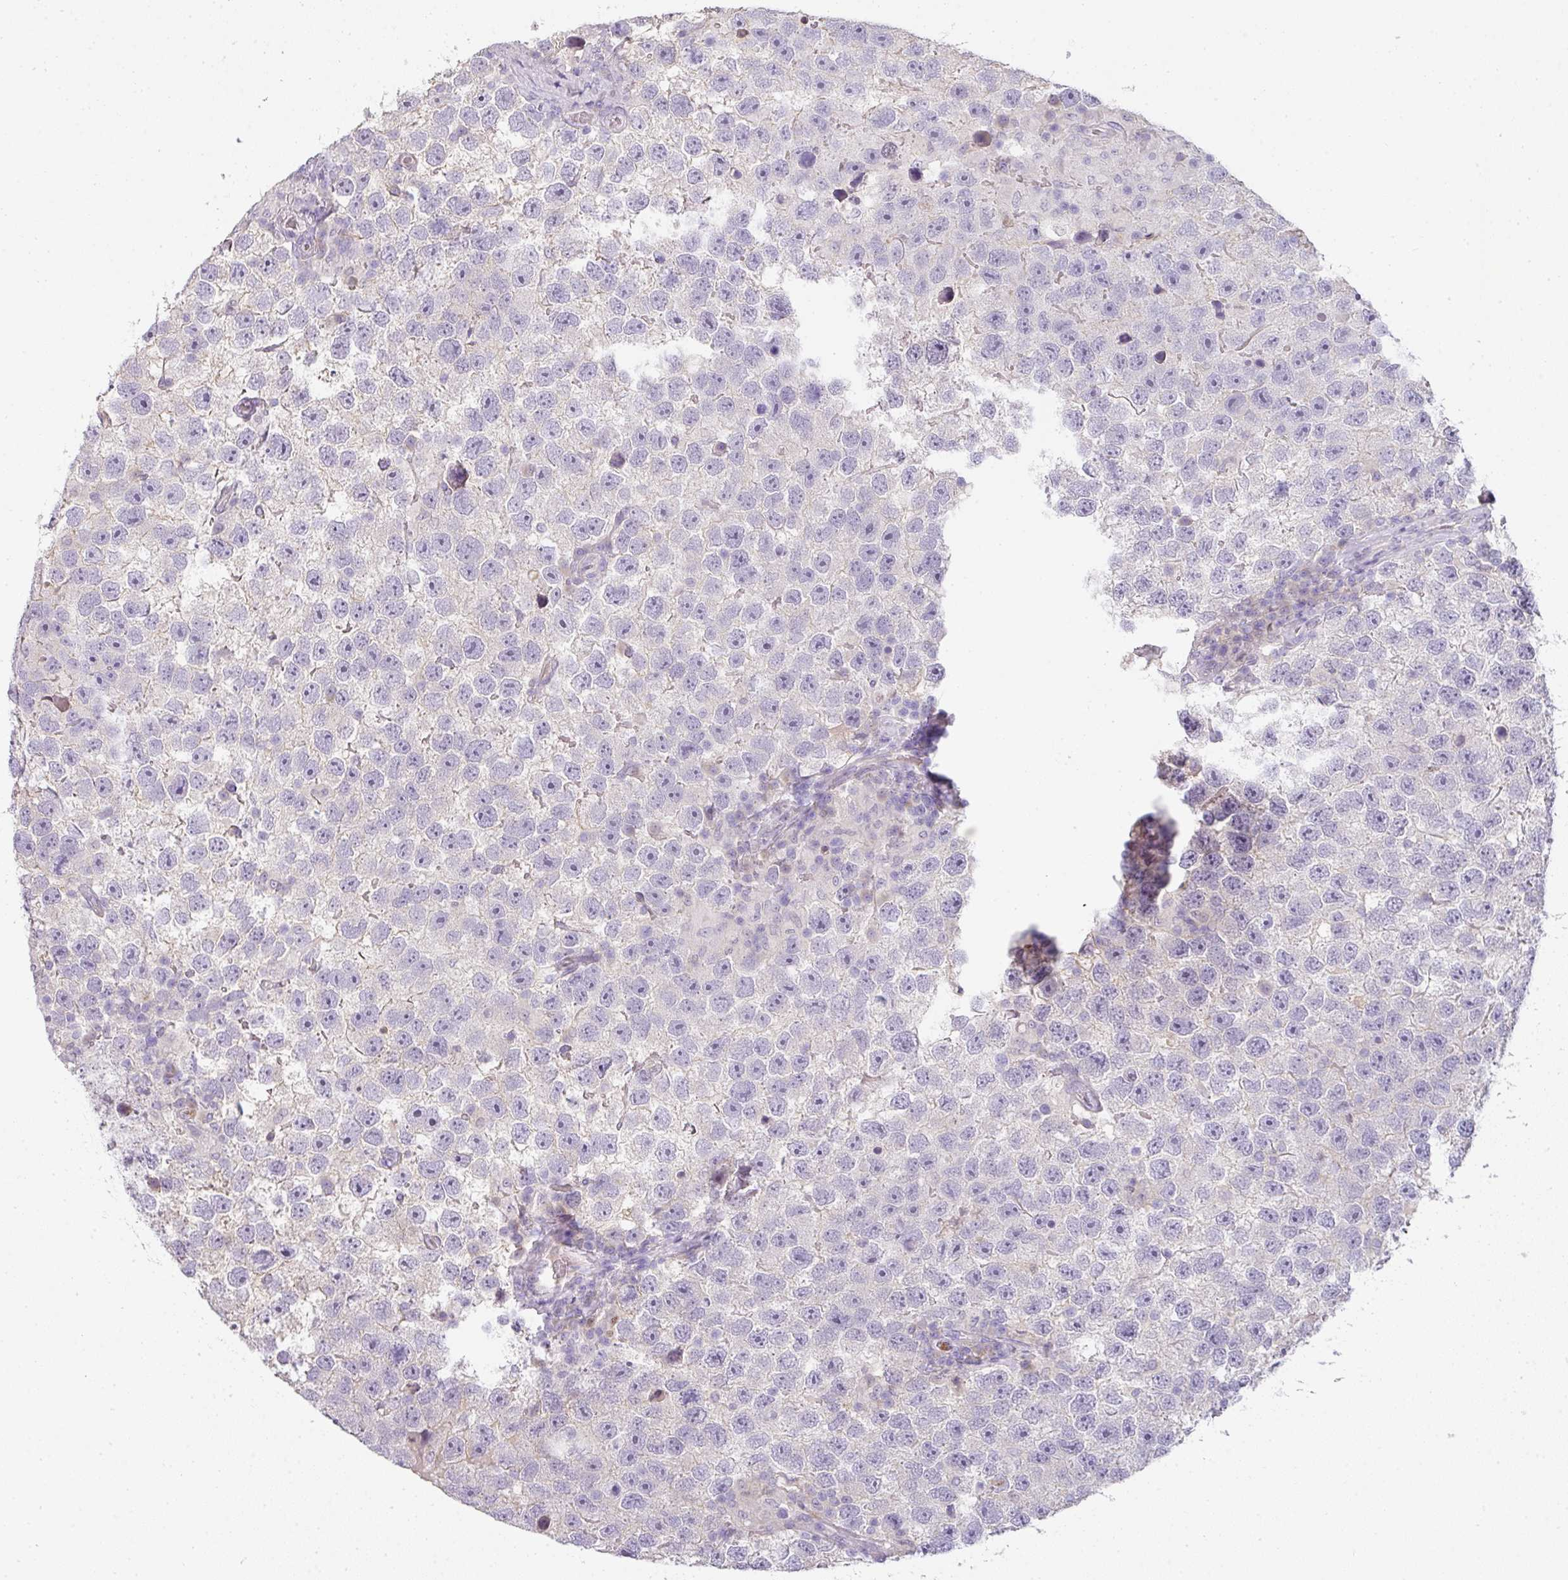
{"staining": {"intensity": "negative", "quantity": "none", "location": "none"}, "tissue": "testis cancer", "cell_type": "Tumor cells", "image_type": "cancer", "snomed": [{"axis": "morphology", "description": "Seminoma, NOS"}, {"axis": "topography", "description": "Testis"}], "caption": "The photomicrograph demonstrates no significant expression in tumor cells of seminoma (testis). The staining is performed using DAB brown chromogen with nuclei counter-stained in using hematoxylin.", "gene": "HHEX", "patient": {"sex": "male", "age": 26}}